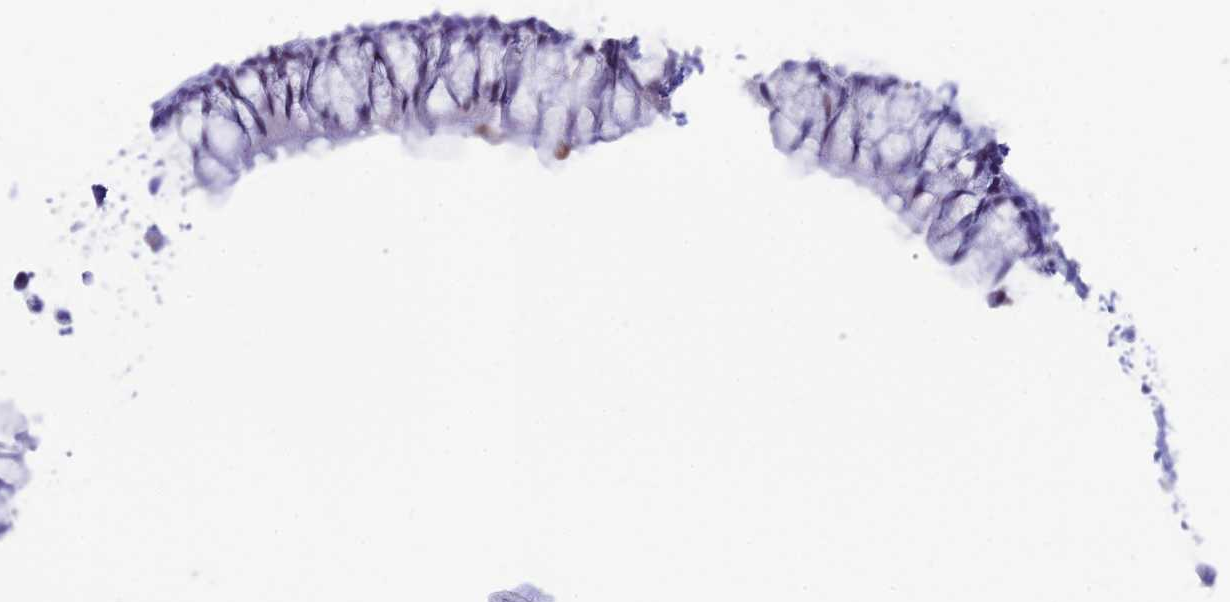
{"staining": {"intensity": "negative", "quantity": "none", "location": "none"}, "tissue": "nasopharynx", "cell_type": "Respiratory epithelial cells", "image_type": "normal", "snomed": [{"axis": "morphology", "description": "Normal tissue, NOS"}, {"axis": "morphology", "description": "Inflammation, NOS"}, {"axis": "morphology", "description": "Malignant melanoma, Metastatic site"}, {"axis": "topography", "description": "Nasopharynx"}], "caption": "Respiratory epithelial cells show no significant protein positivity in unremarkable nasopharynx. The staining was performed using DAB (3,3'-diaminobenzidine) to visualize the protein expression in brown, while the nuclei were stained in blue with hematoxylin (Magnification: 20x).", "gene": "MFSD2B", "patient": {"sex": "male", "age": 70}}